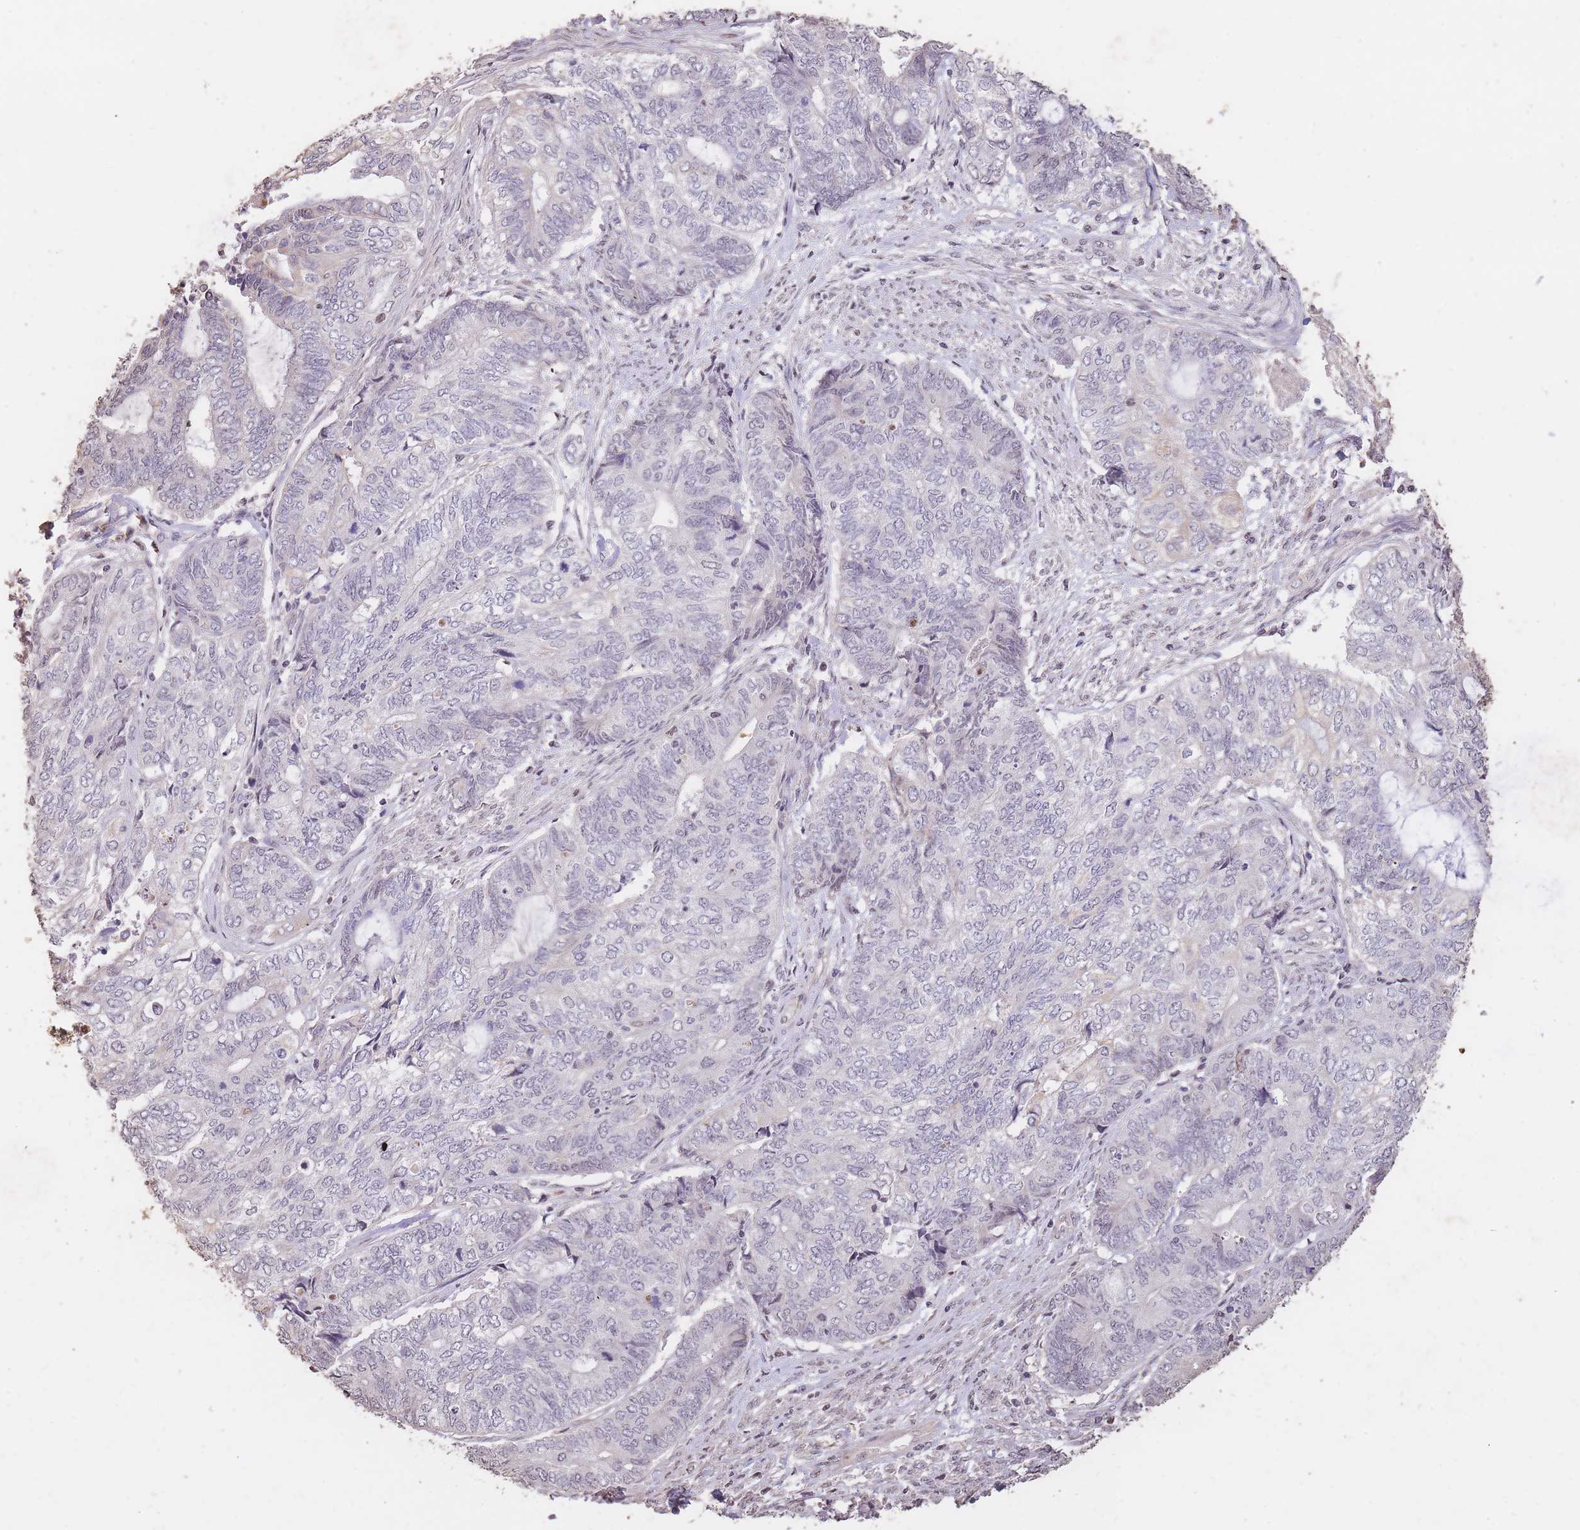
{"staining": {"intensity": "negative", "quantity": "none", "location": "none"}, "tissue": "endometrial cancer", "cell_type": "Tumor cells", "image_type": "cancer", "snomed": [{"axis": "morphology", "description": "Adenocarcinoma, NOS"}, {"axis": "topography", "description": "Uterus"}, {"axis": "topography", "description": "Endometrium"}], "caption": "IHC photomicrograph of adenocarcinoma (endometrial) stained for a protein (brown), which exhibits no expression in tumor cells.", "gene": "RGS14", "patient": {"sex": "female", "age": 70}}